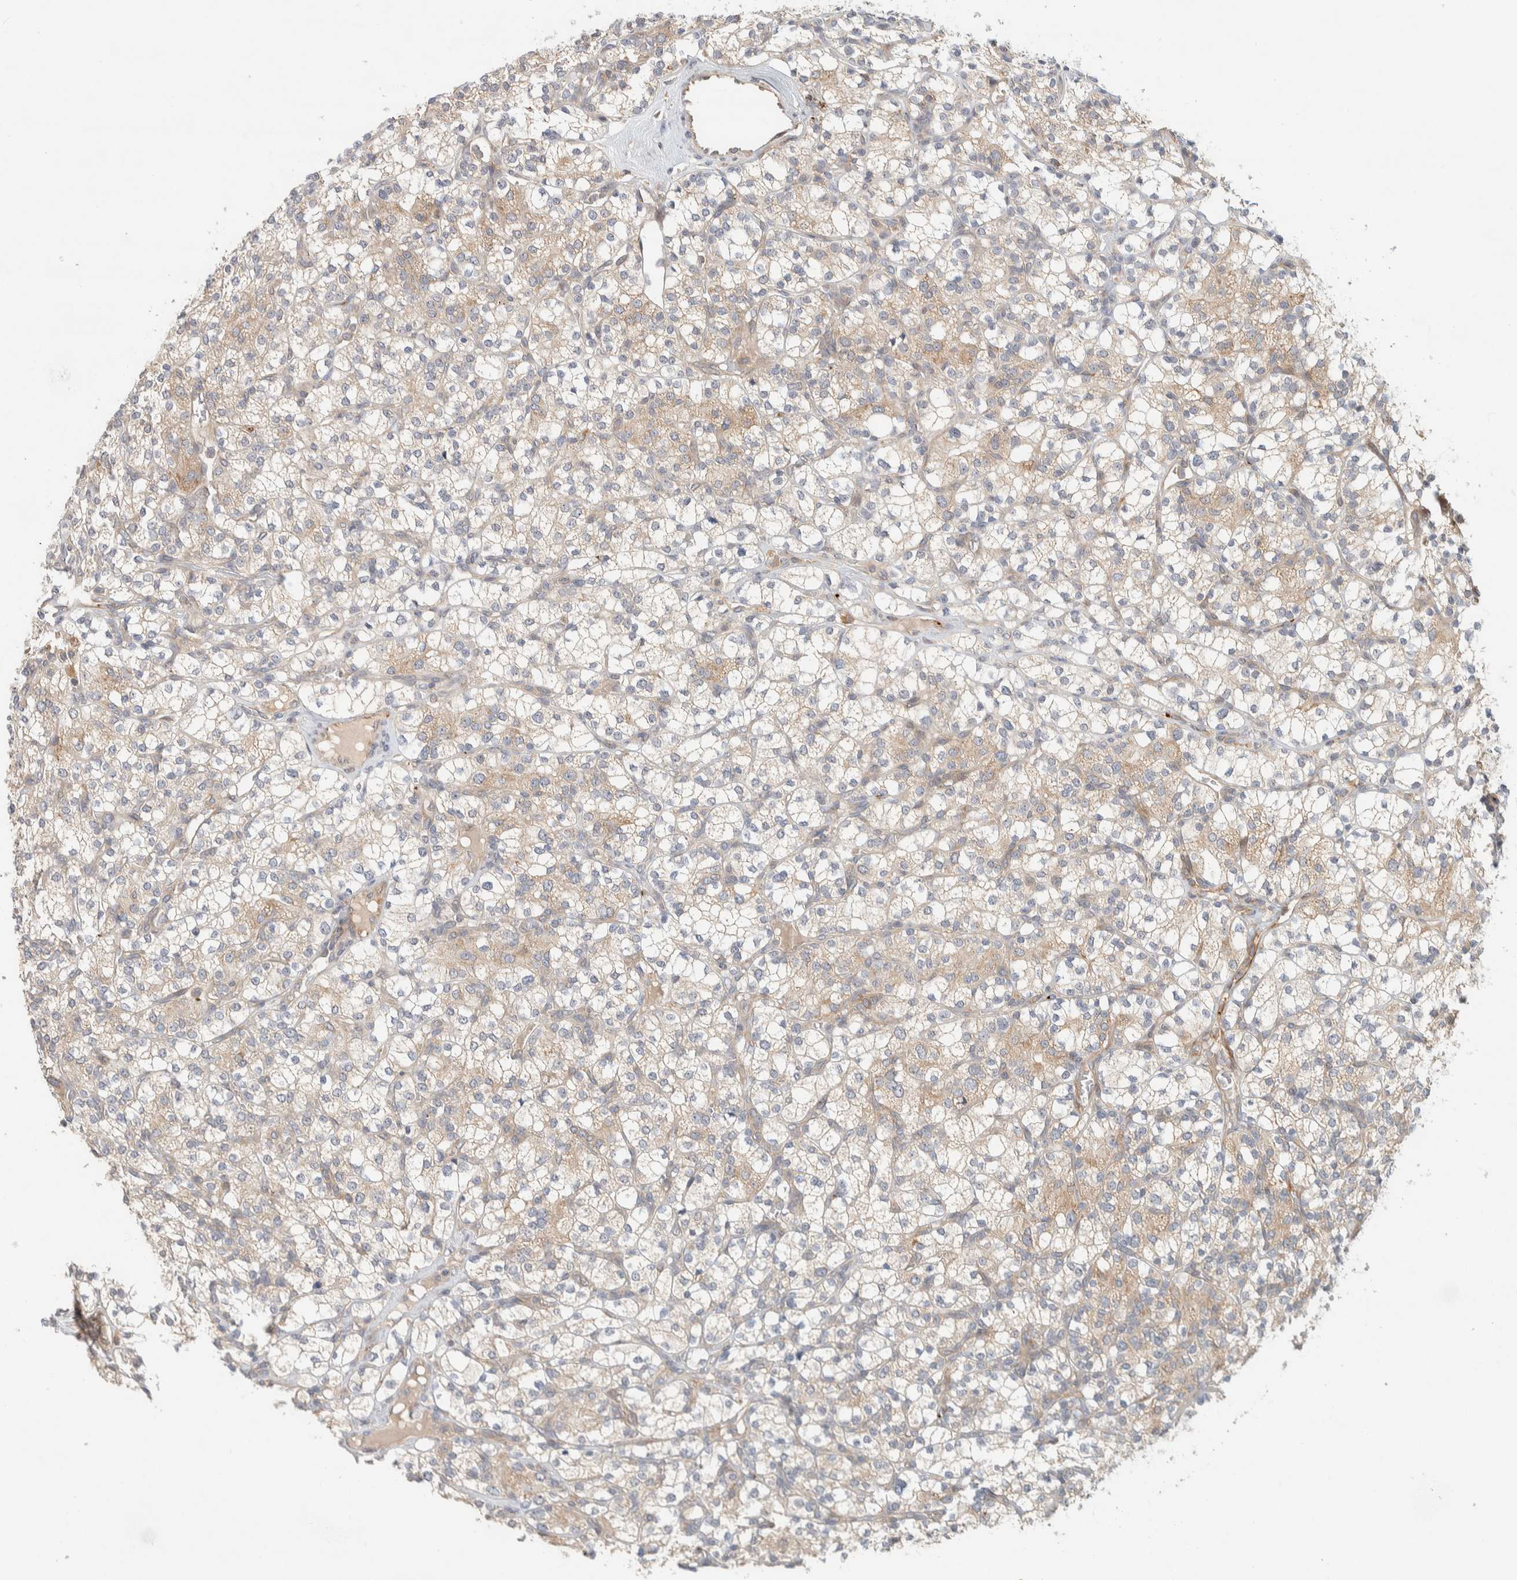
{"staining": {"intensity": "weak", "quantity": ">75%", "location": "cytoplasmic/membranous"}, "tissue": "renal cancer", "cell_type": "Tumor cells", "image_type": "cancer", "snomed": [{"axis": "morphology", "description": "Adenocarcinoma, NOS"}, {"axis": "topography", "description": "Kidney"}], "caption": "Adenocarcinoma (renal) stained for a protein shows weak cytoplasmic/membranous positivity in tumor cells.", "gene": "KIF9", "patient": {"sex": "male", "age": 77}}